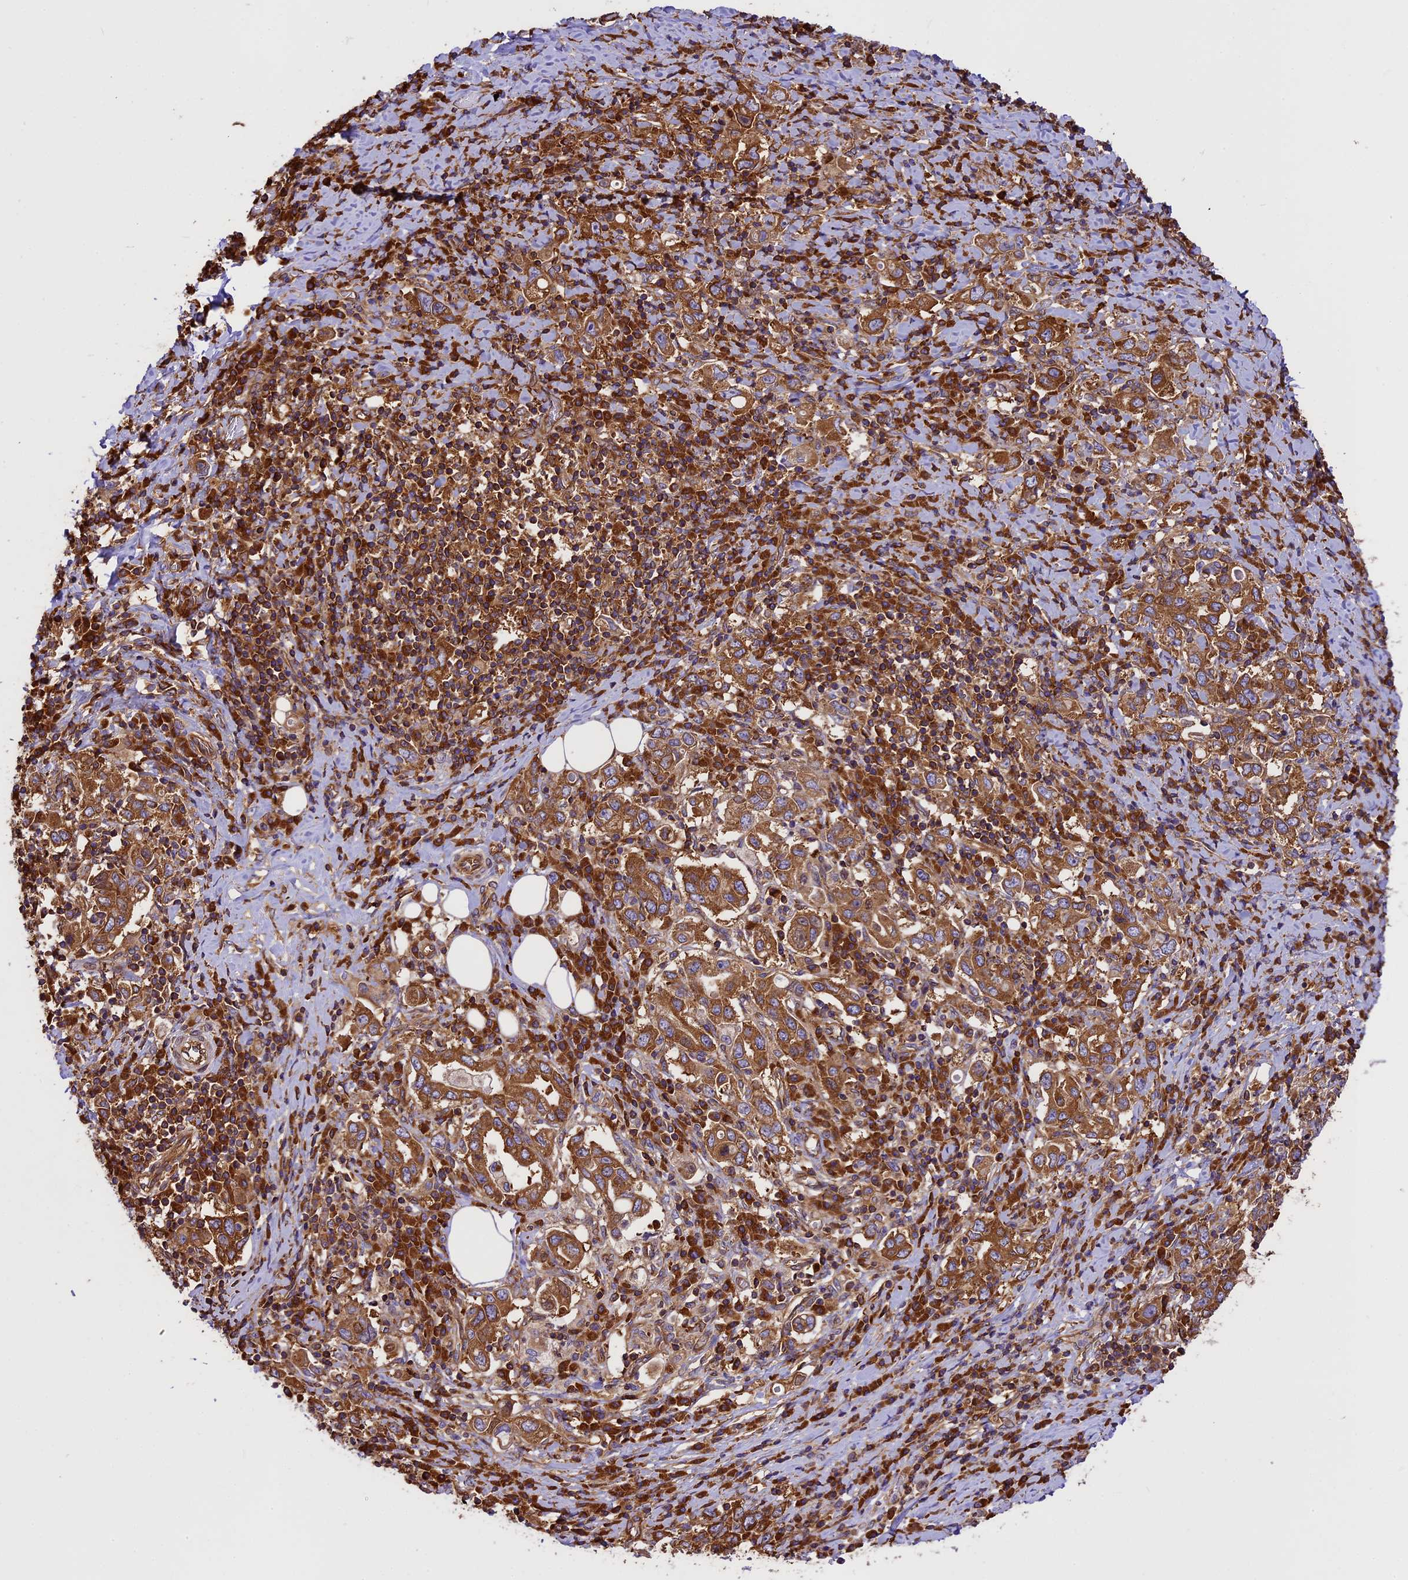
{"staining": {"intensity": "moderate", "quantity": ">75%", "location": "cytoplasmic/membranous"}, "tissue": "stomach cancer", "cell_type": "Tumor cells", "image_type": "cancer", "snomed": [{"axis": "morphology", "description": "Adenocarcinoma, NOS"}, {"axis": "topography", "description": "Stomach, upper"}, {"axis": "topography", "description": "Stomach"}], "caption": "Moderate cytoplasmic/membranous protein staining is seen in approximately >75% of tumor cells in stomach cancer (adenocarcinoma).", "gene": "KARS1", "patient": {"sex": "male", "age": 62}}